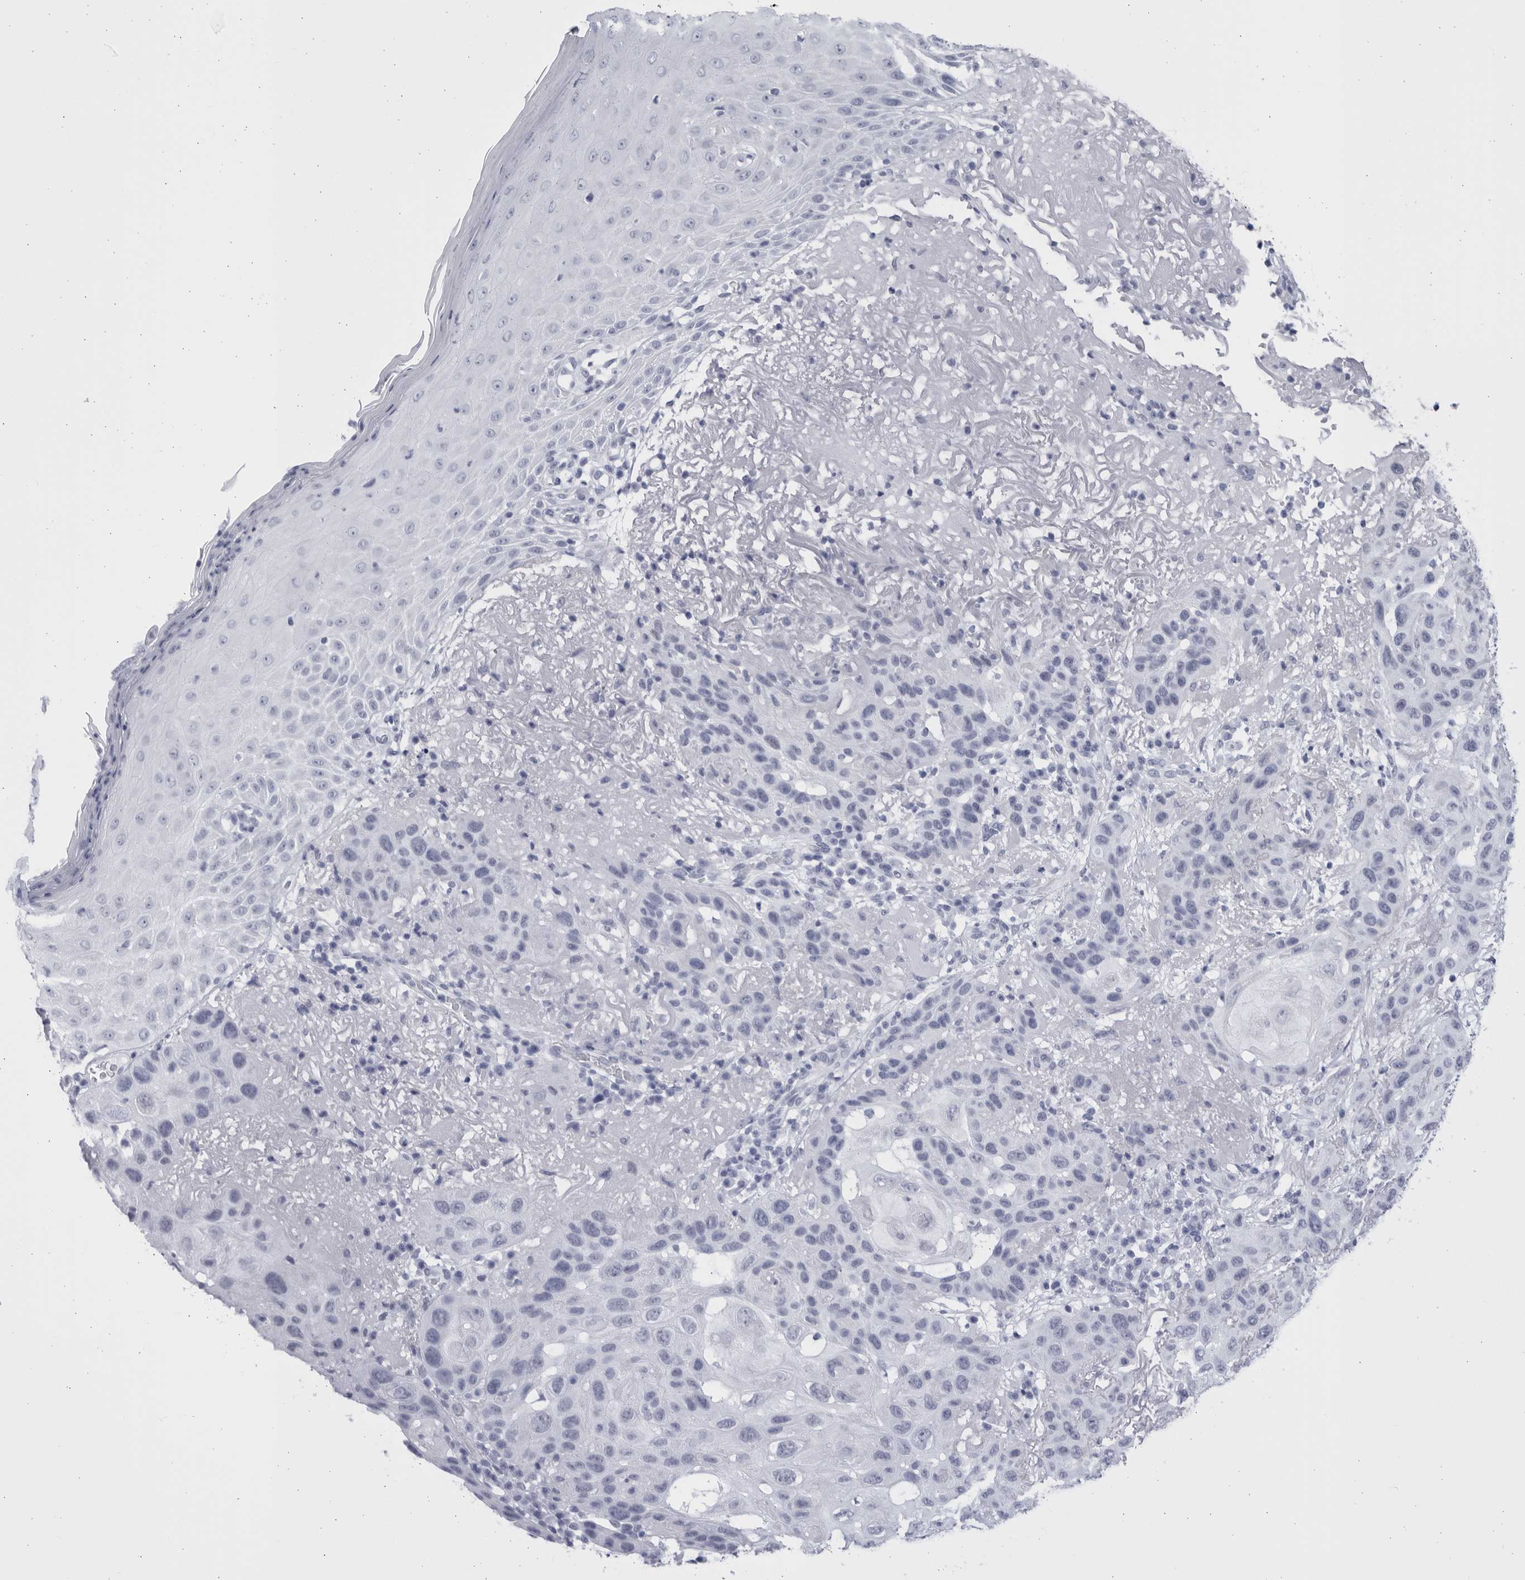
{"staining": {"intensity": "negative", "quantity": "none", "location": "none"}, "tissue": "skin cancer", "cell_type": "Tumor cells", "image_type": "cancer", "snomed": [{"axis": "morphology", "description": "Normal tissue, NOS"}, {"axis": "morphology", "description": "Squamous cell carcinoma, NOS"}, {"axis": "topography", "description": "Skin"}], "caption": "A micrograph of human squamous cell carcinoma (skin) is negative for staining in tumor cells.", "gene": "CCDC181", "patient": {"sex": "female", "age": 96}}